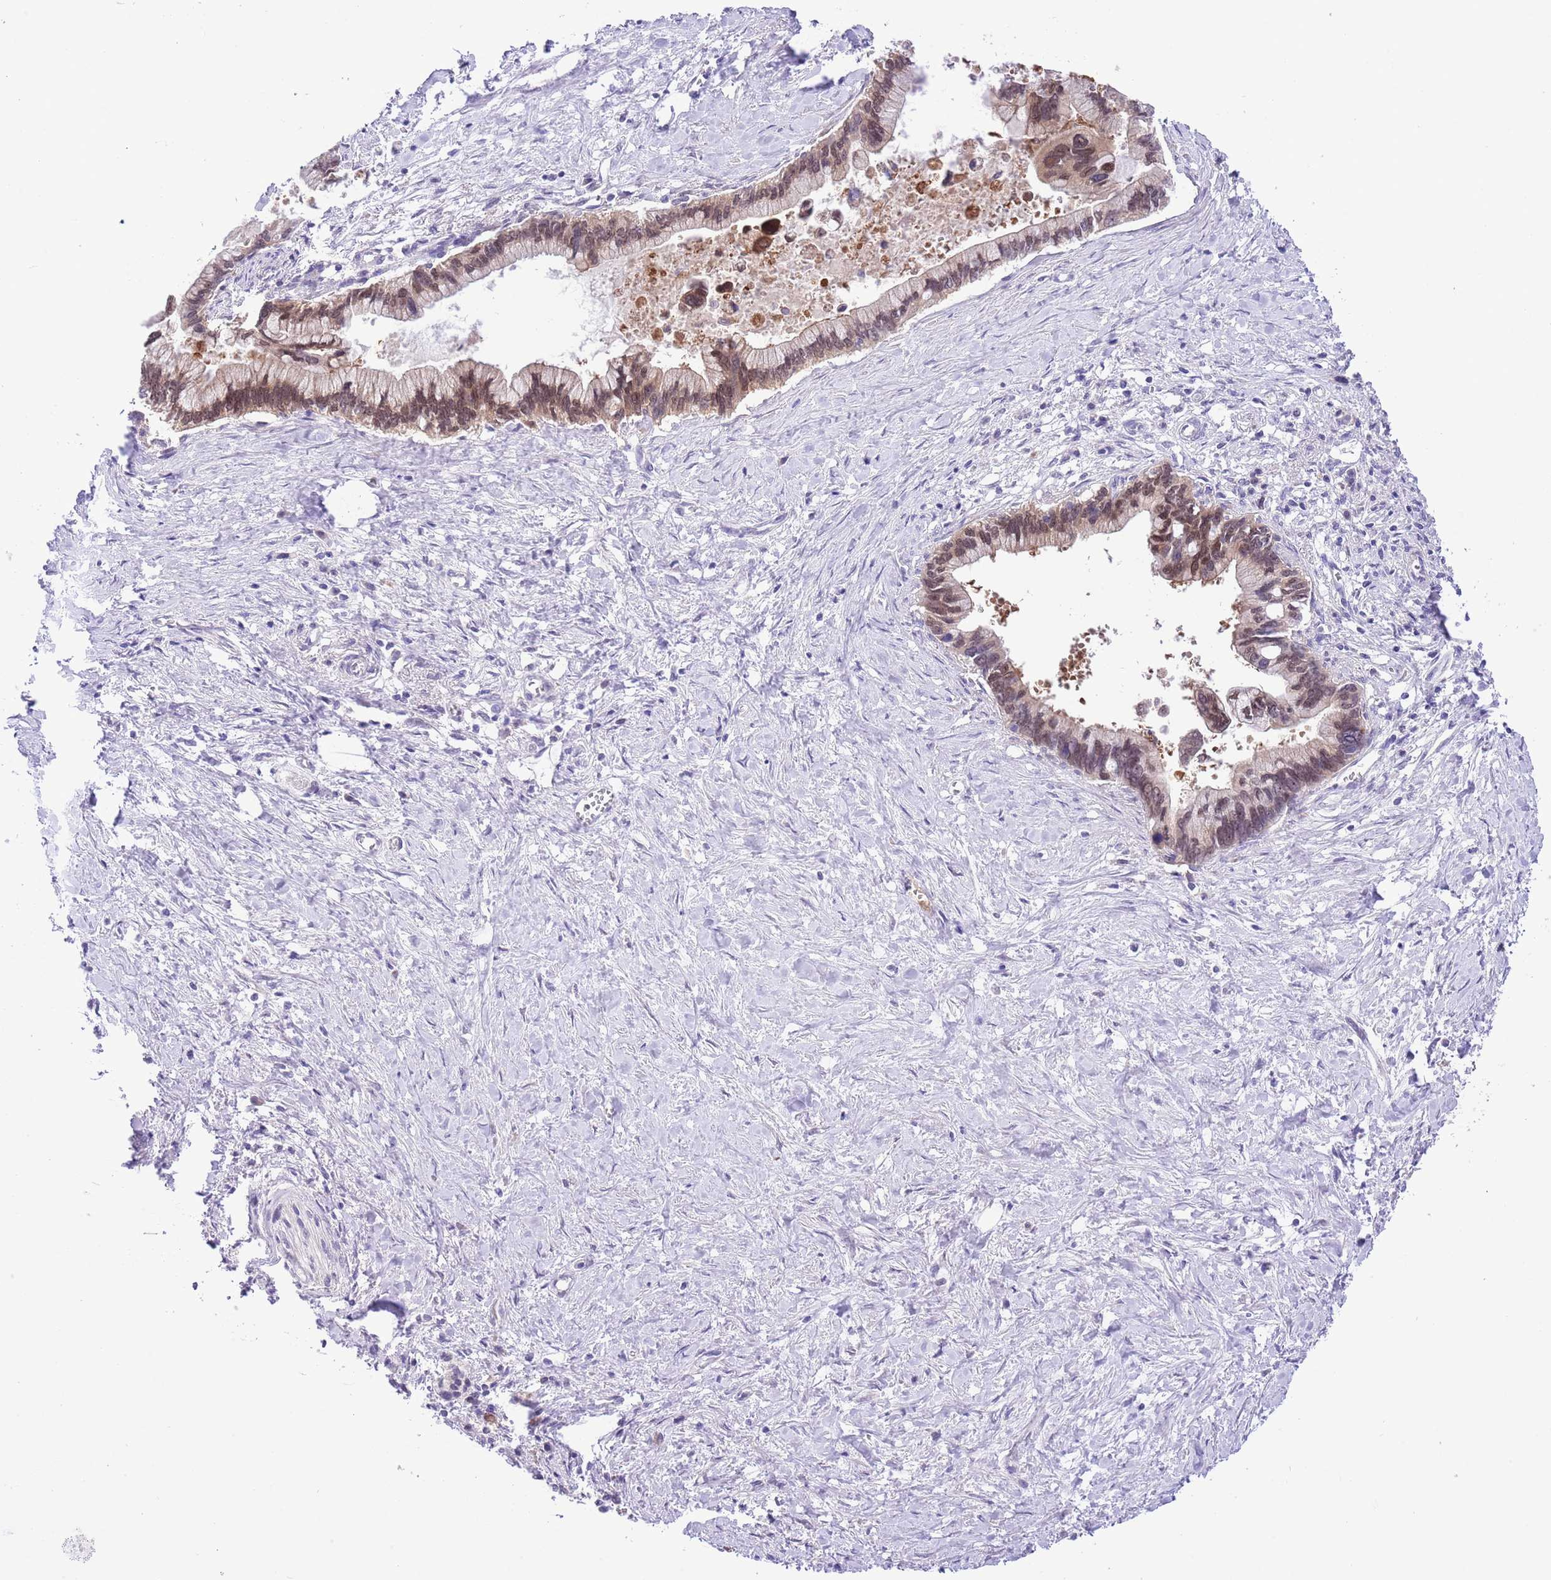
{"staining": {"intensity": "moderate", "quantity": ">75%", "location": "cytoplasmic/membranous,nuclear"}, "tissue": "pancreatic cancer", "cell_type": "Tumor cells", "image_type": "cancer", "snomed": [{"axis": "morphology", "description": "Adenocarcinoma, NOS"}, {"axis": "topography", "description": "Pancreas"}], "caption": "A brown stain labels moderate cytoplasmic/membranous and nuclear expression of a protein in pancreatic cancer (adenocarcinoma) tumor cells.", "gene": "GALK2", "patient": {"sex": "female", "age": 83}}